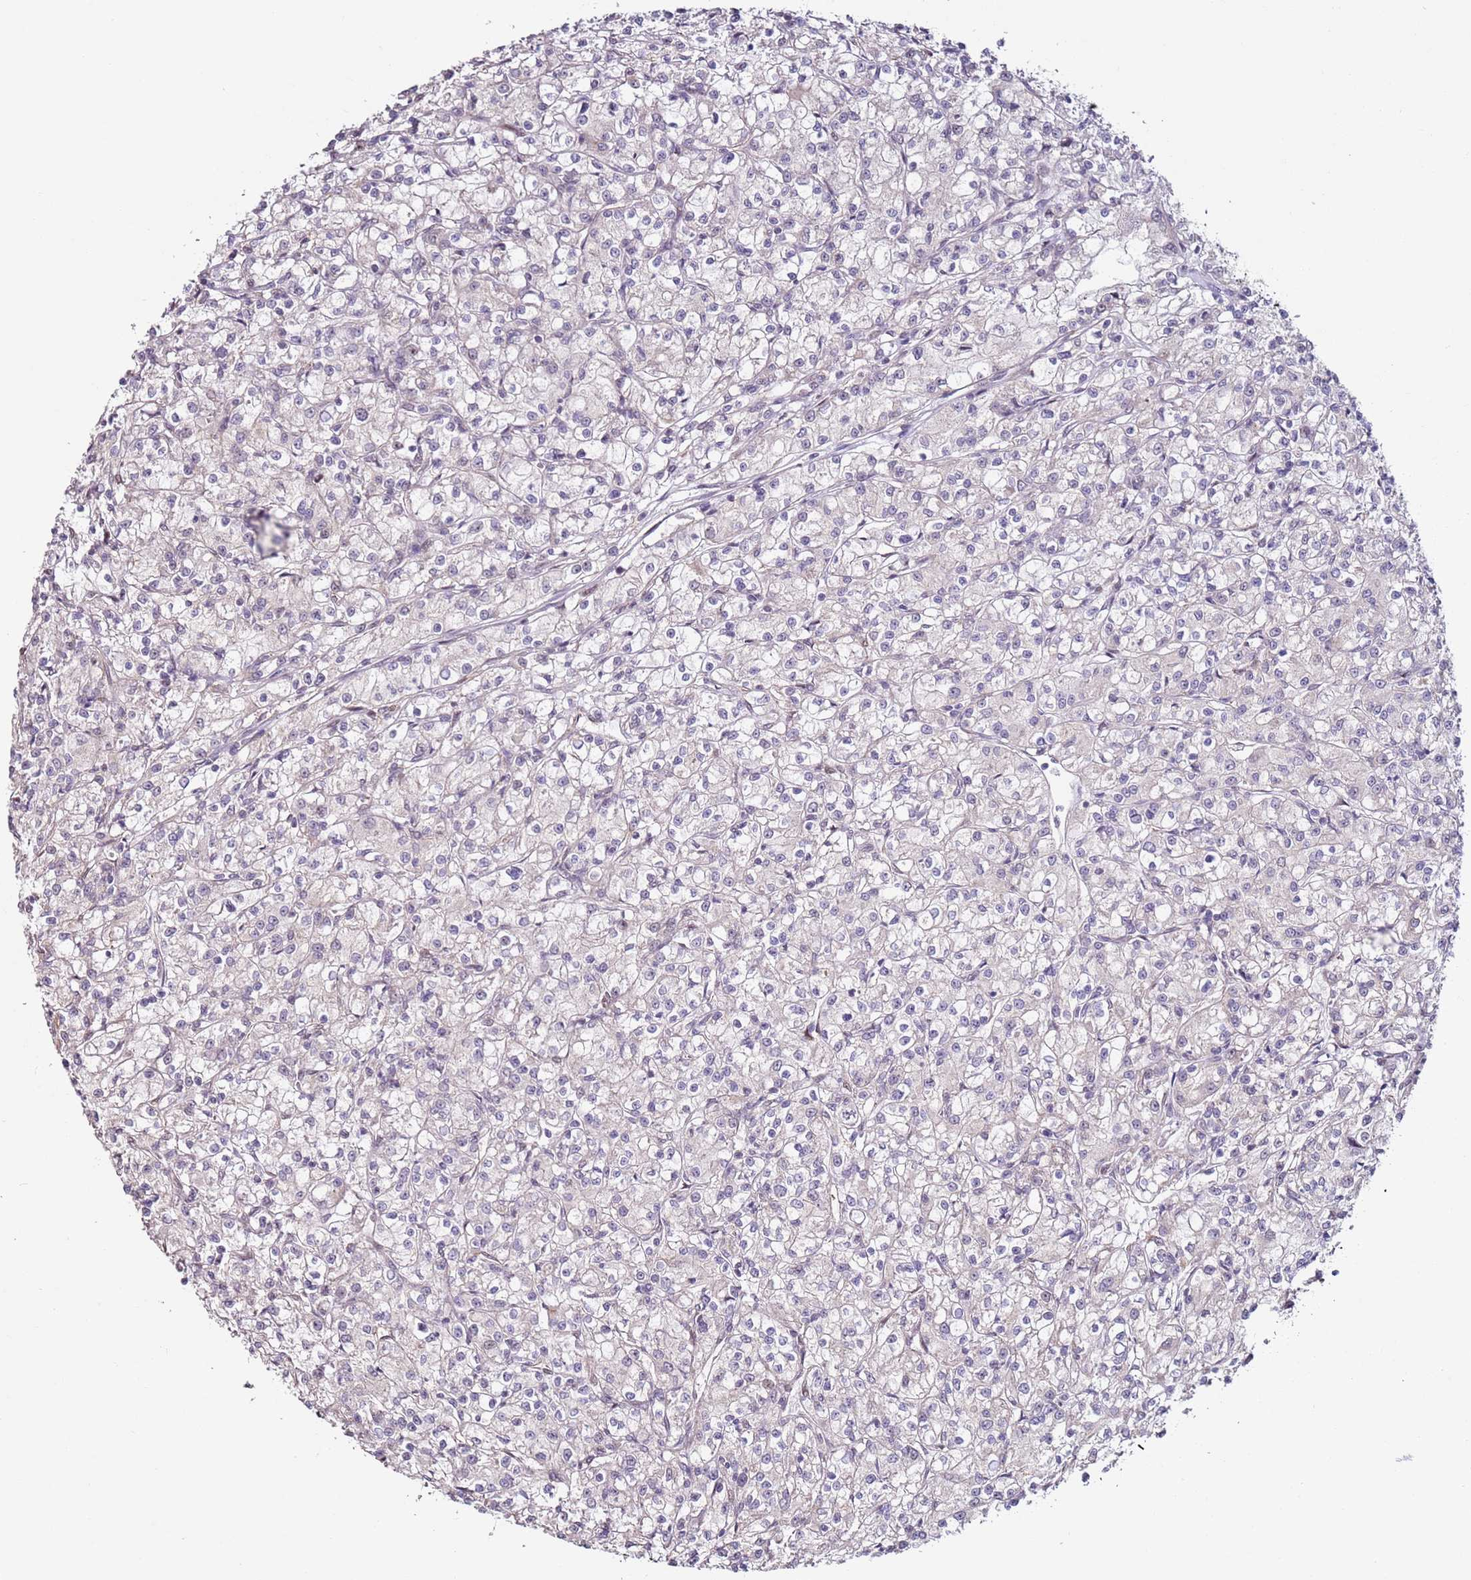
{"staining": {"intensity": "negative", "quantity": "none", "location": "none"}, "tissue": "renal cancer", "cell_type": "Tumor cells", "image_type": "cancer", "snomed": [{"axis": "morphology", "description": "Adenocarcinoma, NOS"}, {"axis": "topography", "description": "Kidney"}], "caption": "There is no significant positivity in tumor cells of renal cancer (adenocarcinoma). (Brightfield microscopy of DAB immunohistochemistry (IHC) at high magnification).", "gene": "PSMD4", "patient": {"sex": "female", "age": 59}}